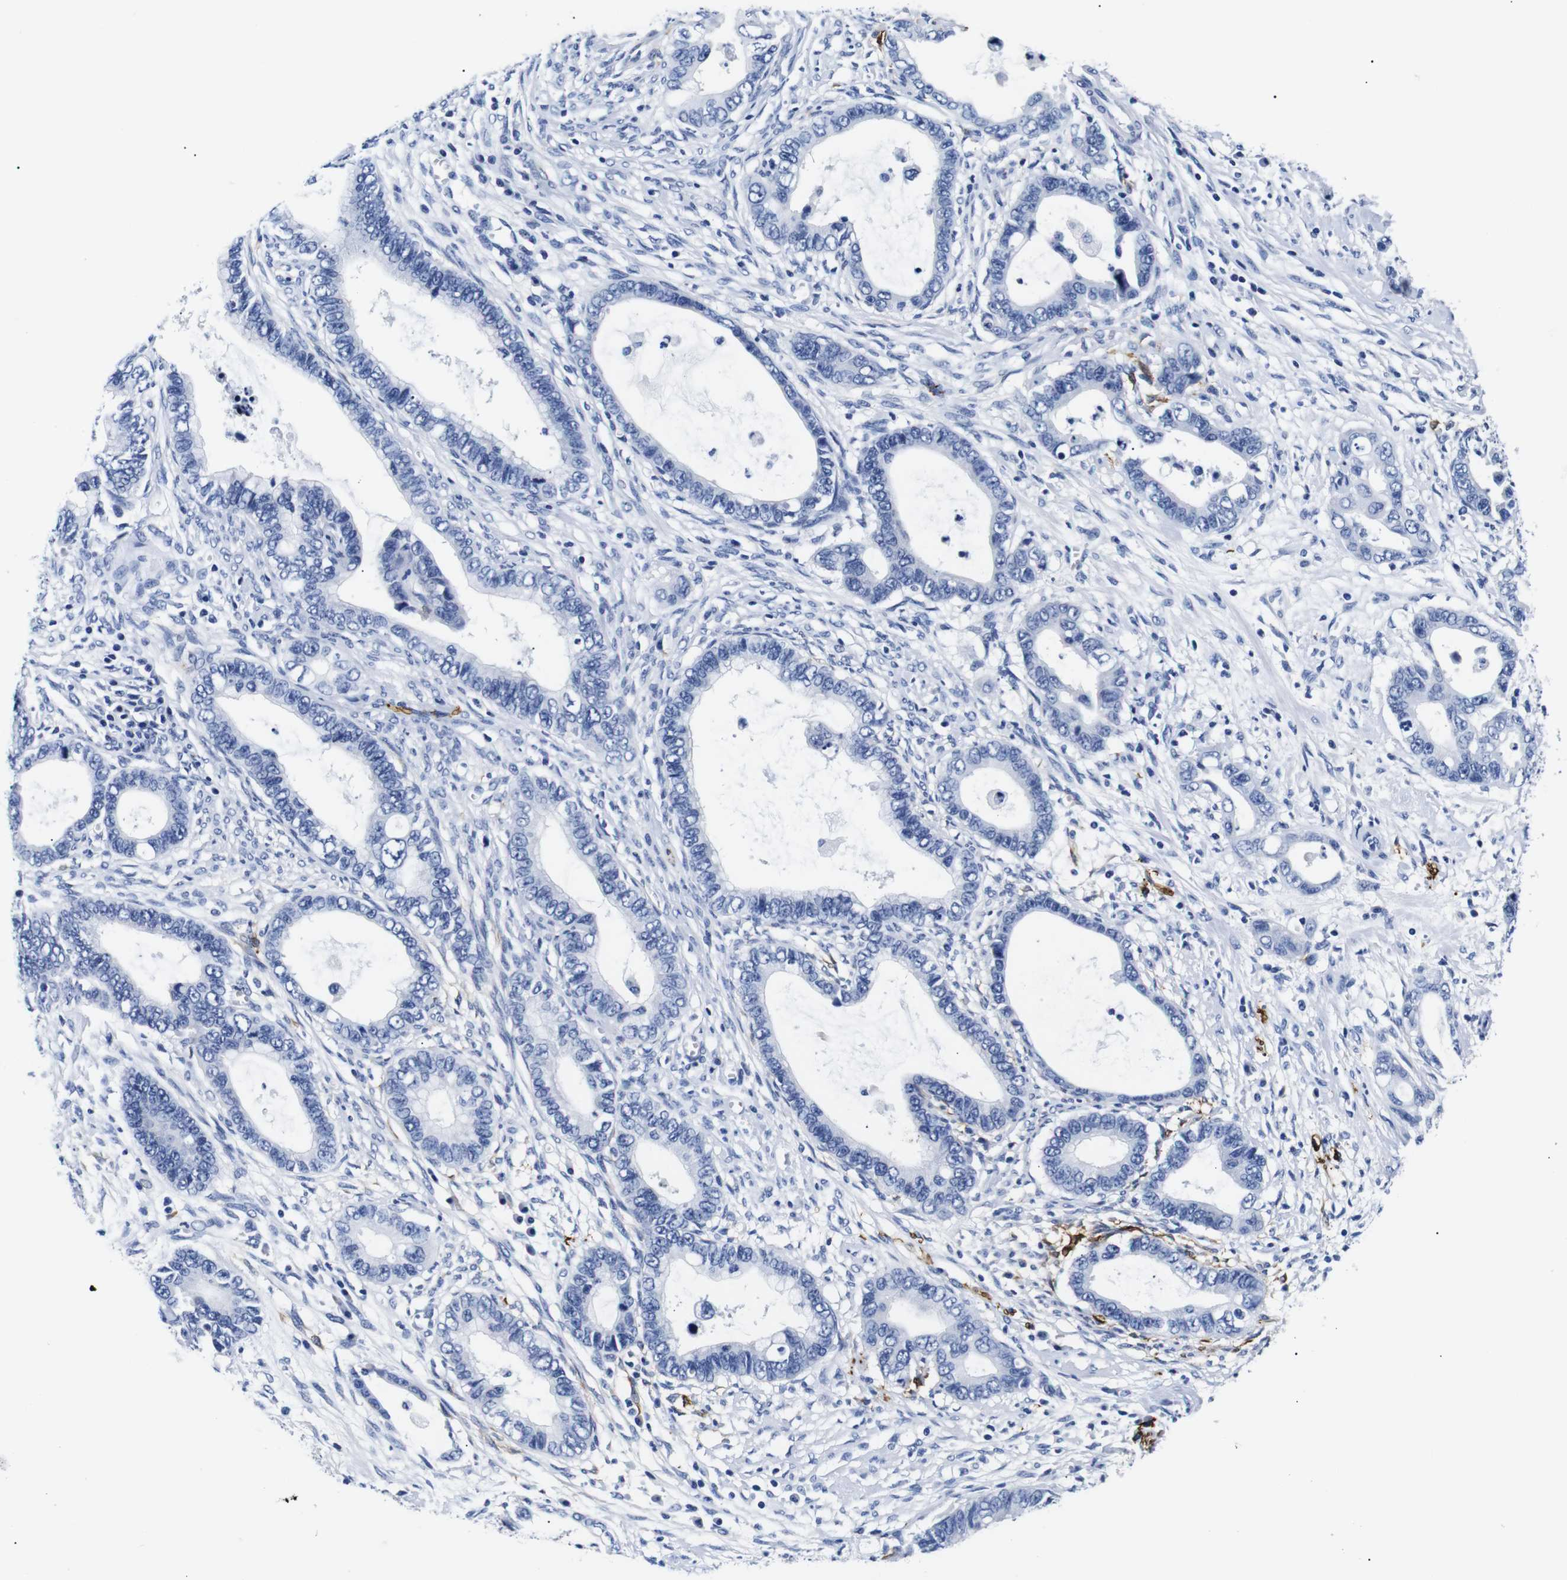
{"staining": {"intensity": "negative", "quantity": "none", "location": "none"}, "tissue": "cervical cancer", "cell_type": "Tumor cells", "image_type": "cancer", "snomed": [{"axis": "morphology", "description": "Adenocarcinoma, NOS"}, {"axis": "topography", "description": "Cervix"}], "caption": "The photomicrograph shows no significant expression in tumor cells of adenocarcinoma (cervical).", "gene": "GAP43", "patient": {"sex": "female", "age": 44}}